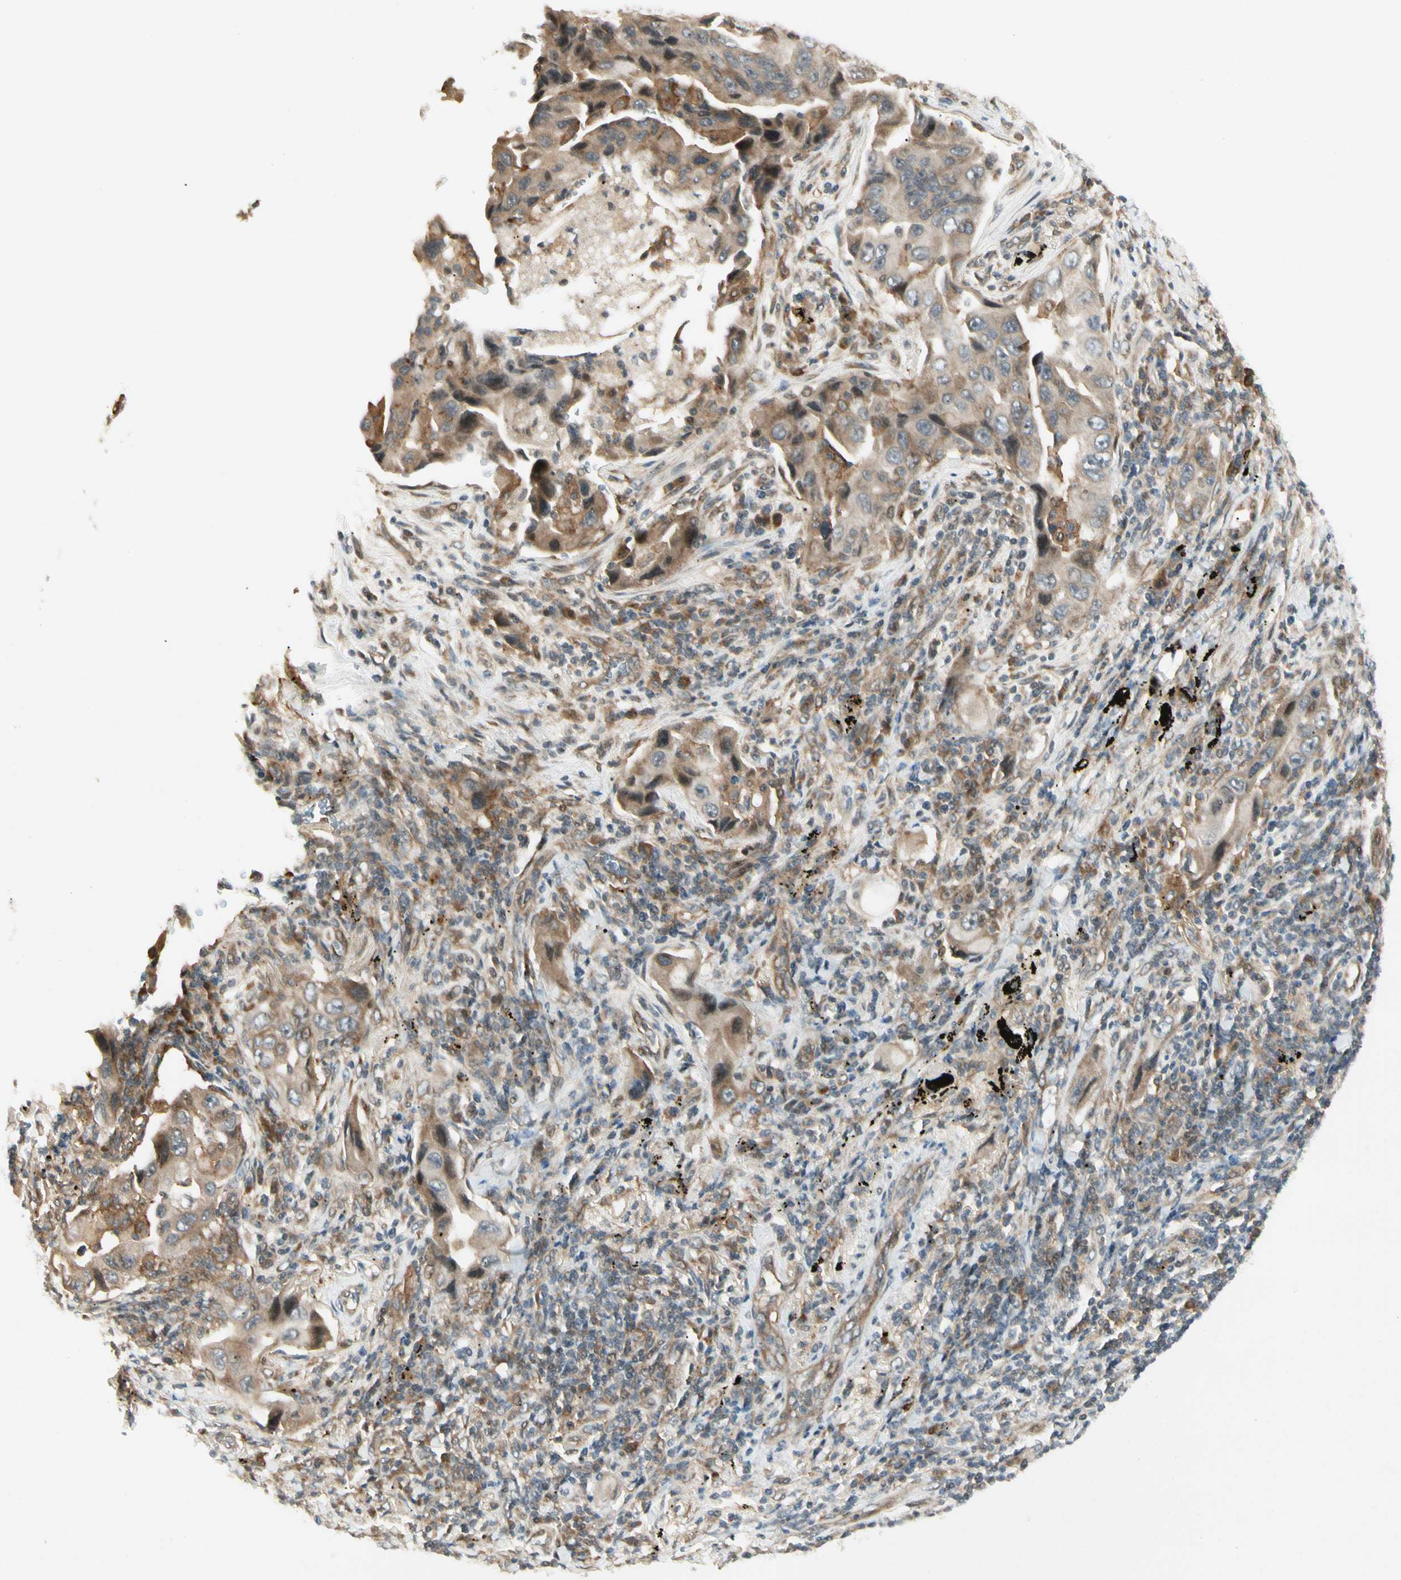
{"staining": {"intensity": "moderate", "quantity": "25%-75%", "location": "cytoplasmic/membranous"}, "tissue": "lung cancer", "cell_type": "Tumor cells", "image_type": "cancer", "snomed": [{"axis": "morphology", "description": "Adenocarcinoma, NOS"}, {"axis": "topography", "description": "Lung"}], "caption": "Protein positivity by immunohistochemistry (IHC) demonstrates moderate cytoplasmic/membranous positivity in about 25%-75% of tumor cells in lung cancer.", "gene": "FNDC3B", "patient": {"sex": "female", "age": 65}}